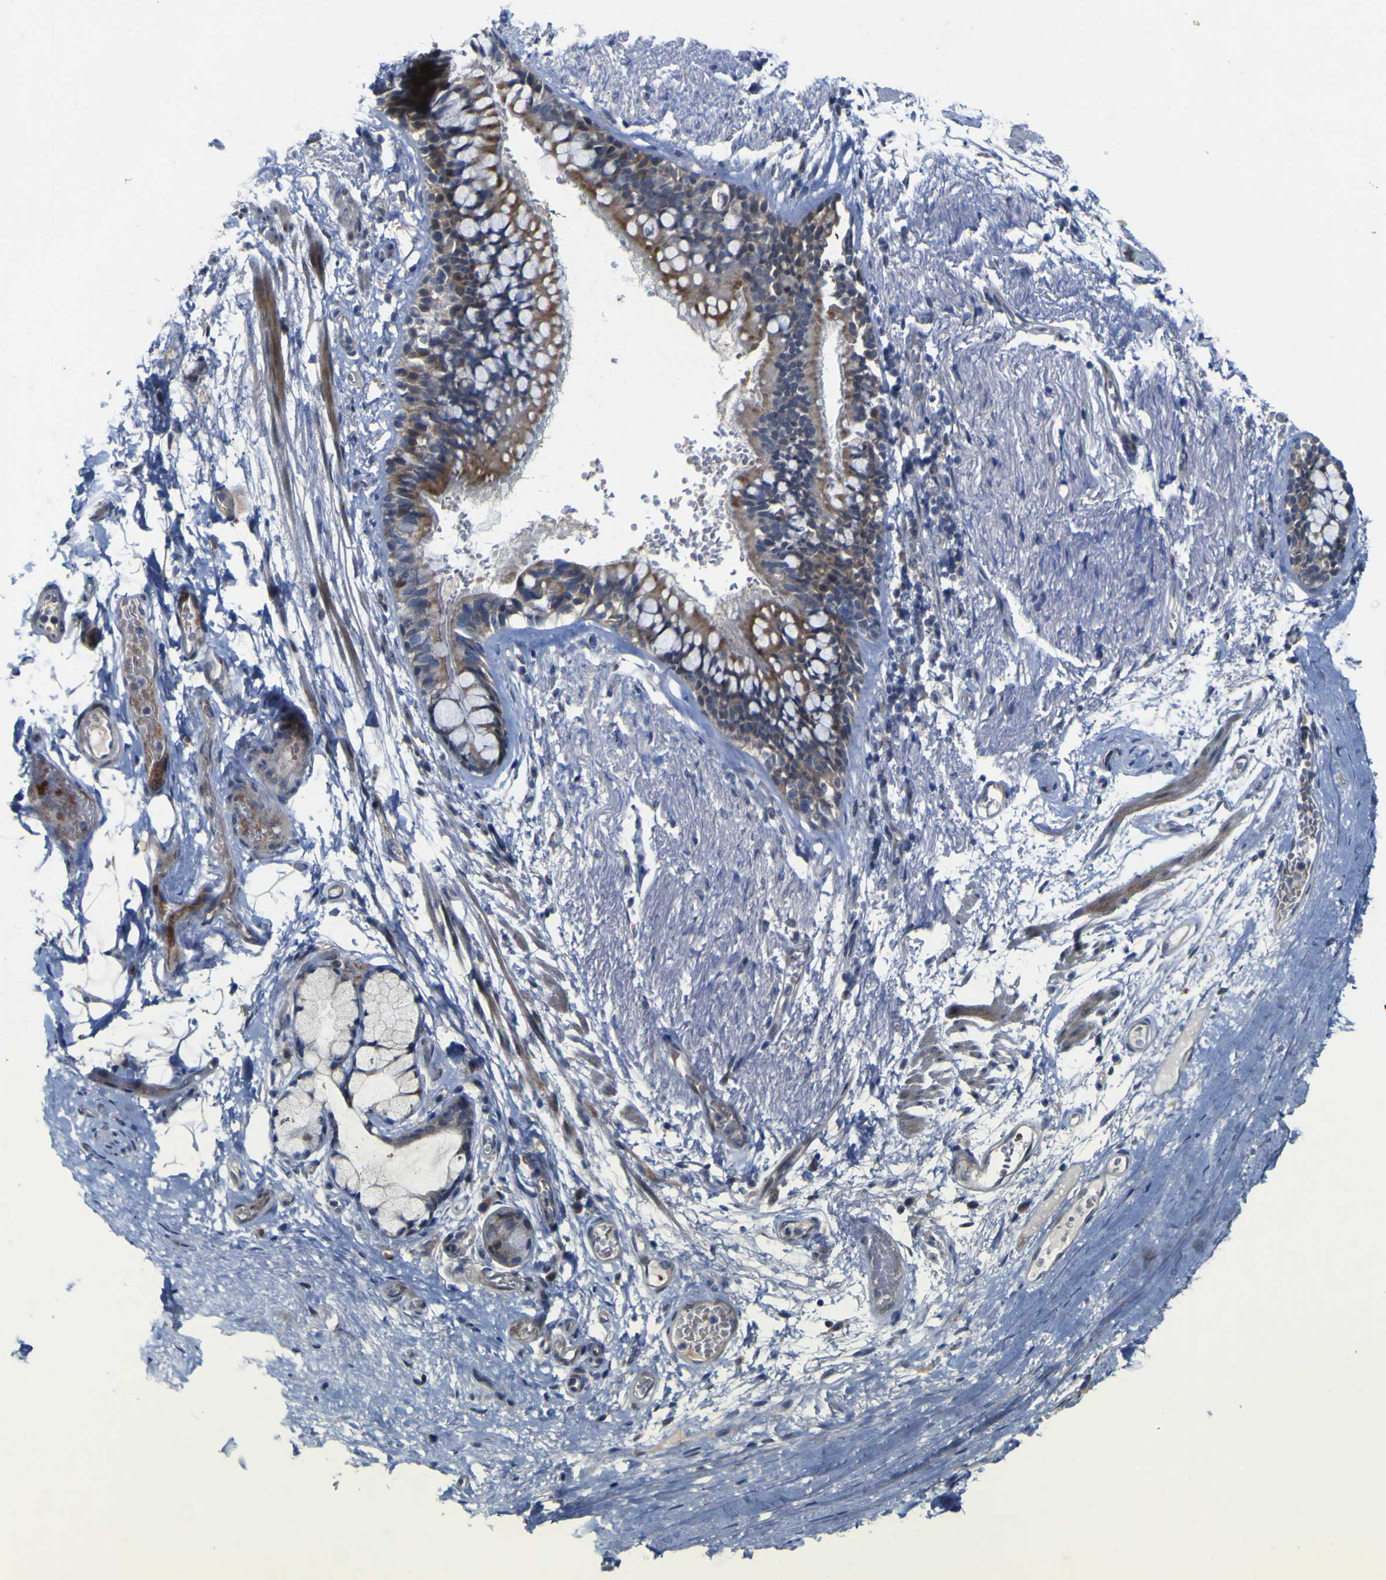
{"staining": {"intensity": "moderate", "quantity": "25%-75%", "location": "cytoplasmic/membranous,nuclear"}, "tissue": "adipose tissue", "cell_type": "Adipocytes", "image_type": "normal", "snomed": [{"axis": "morphology", "description": "Normal tissue, NOS"}, {"axis": "topography", "description": "Cartilage tissue"}, {"axis": "topography", "description": "Bronchus"}], "caption": "Protein staining exhibits moderate cytoplasmic/membranous,nuclear staining in approximately 25%-75% of adipocytes in unremarkable adipose tissue. (brown staining indicates protein expression, while blue staining denotes nuclei).", "gene": "NAV1", "patient": {"sex": "female", "age": 73}}